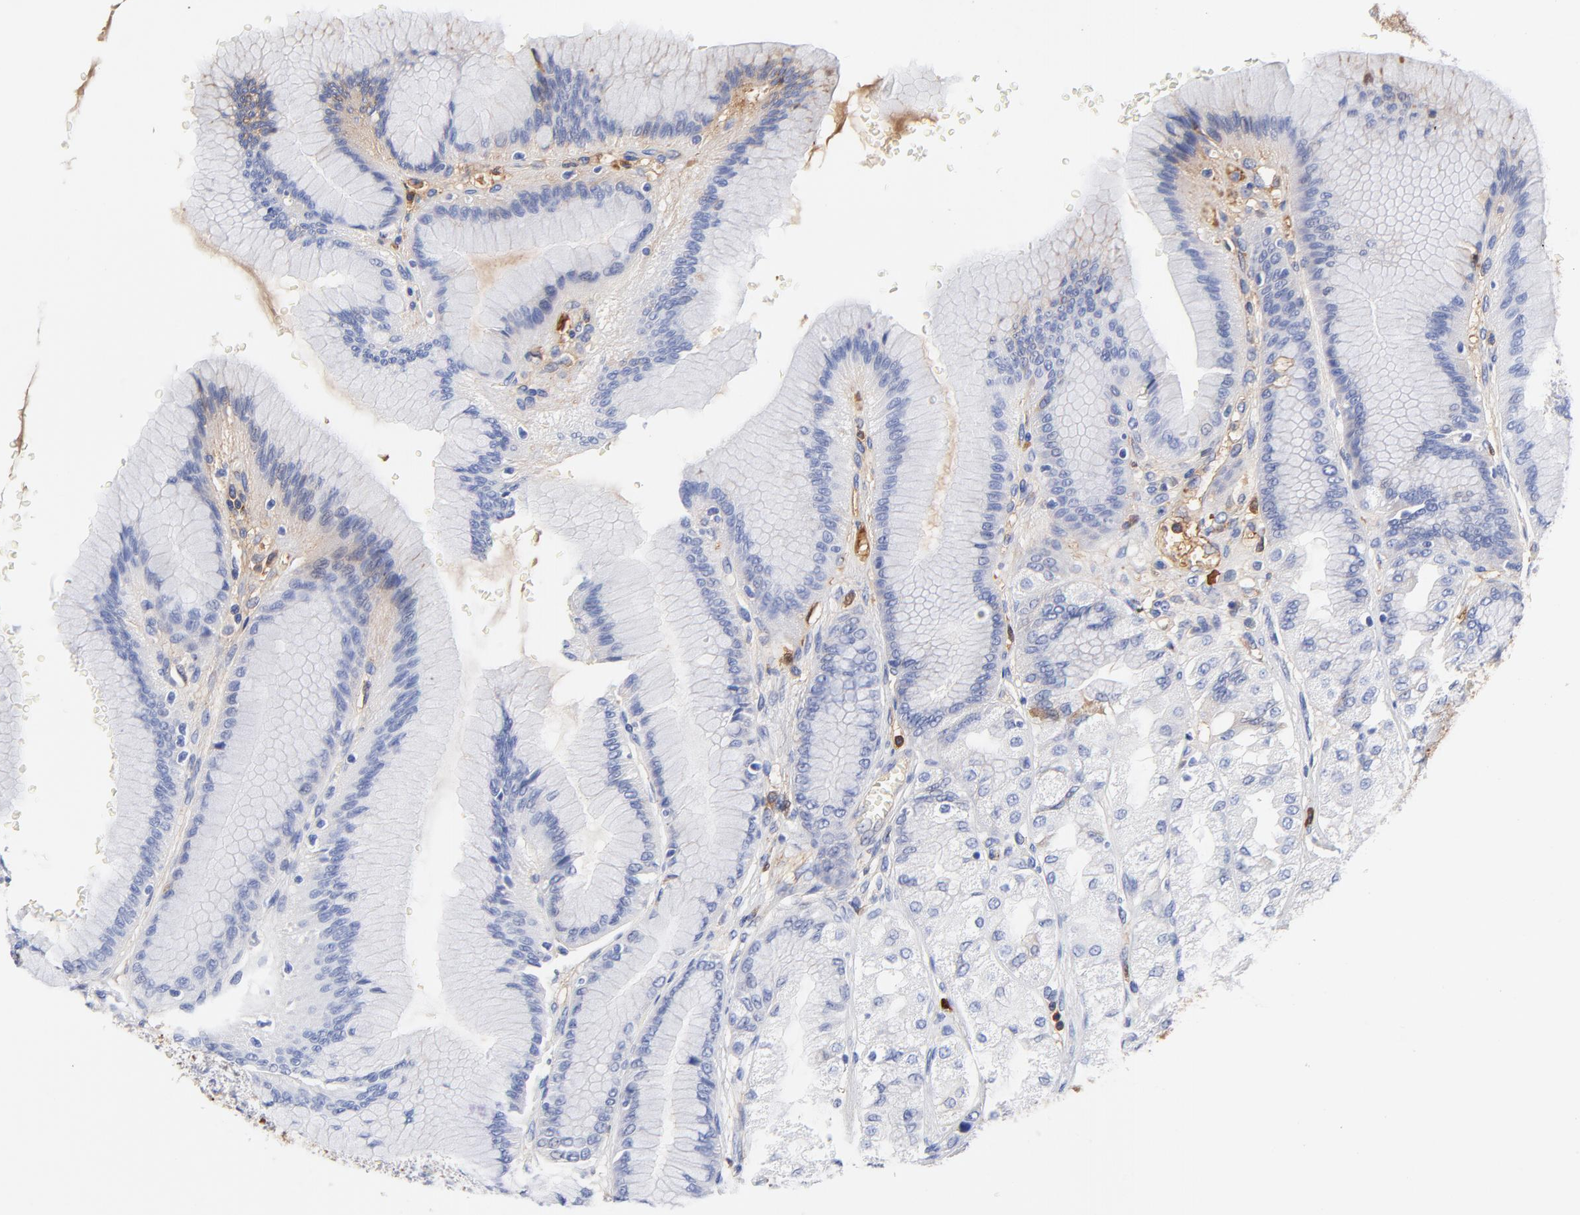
{"staining": {"intensity": "weak", "quantity": "<25%", "location": "cytoplasmic/membranous"}, "tissue": "stomach", "cell_type": "Glandular cells", "image_type": "normal", "snomed": [{"axis": "morphology", "description": "Normal tissue, NOS"}, {"axis": "morphology", "description": "Adenocarcinoma, NOS"}, {"axis": "topography", "description": "Stomach"}, {"axis": "topography", "description": "Stomach, lower"}], "caption": "IHC photomicrograph of unremarkable stomach: stomach stained with DAB displays no significant protein staining in glandular cells.", "gene": "IGLV3", "patient": {"sex": "female", "age": 65}}